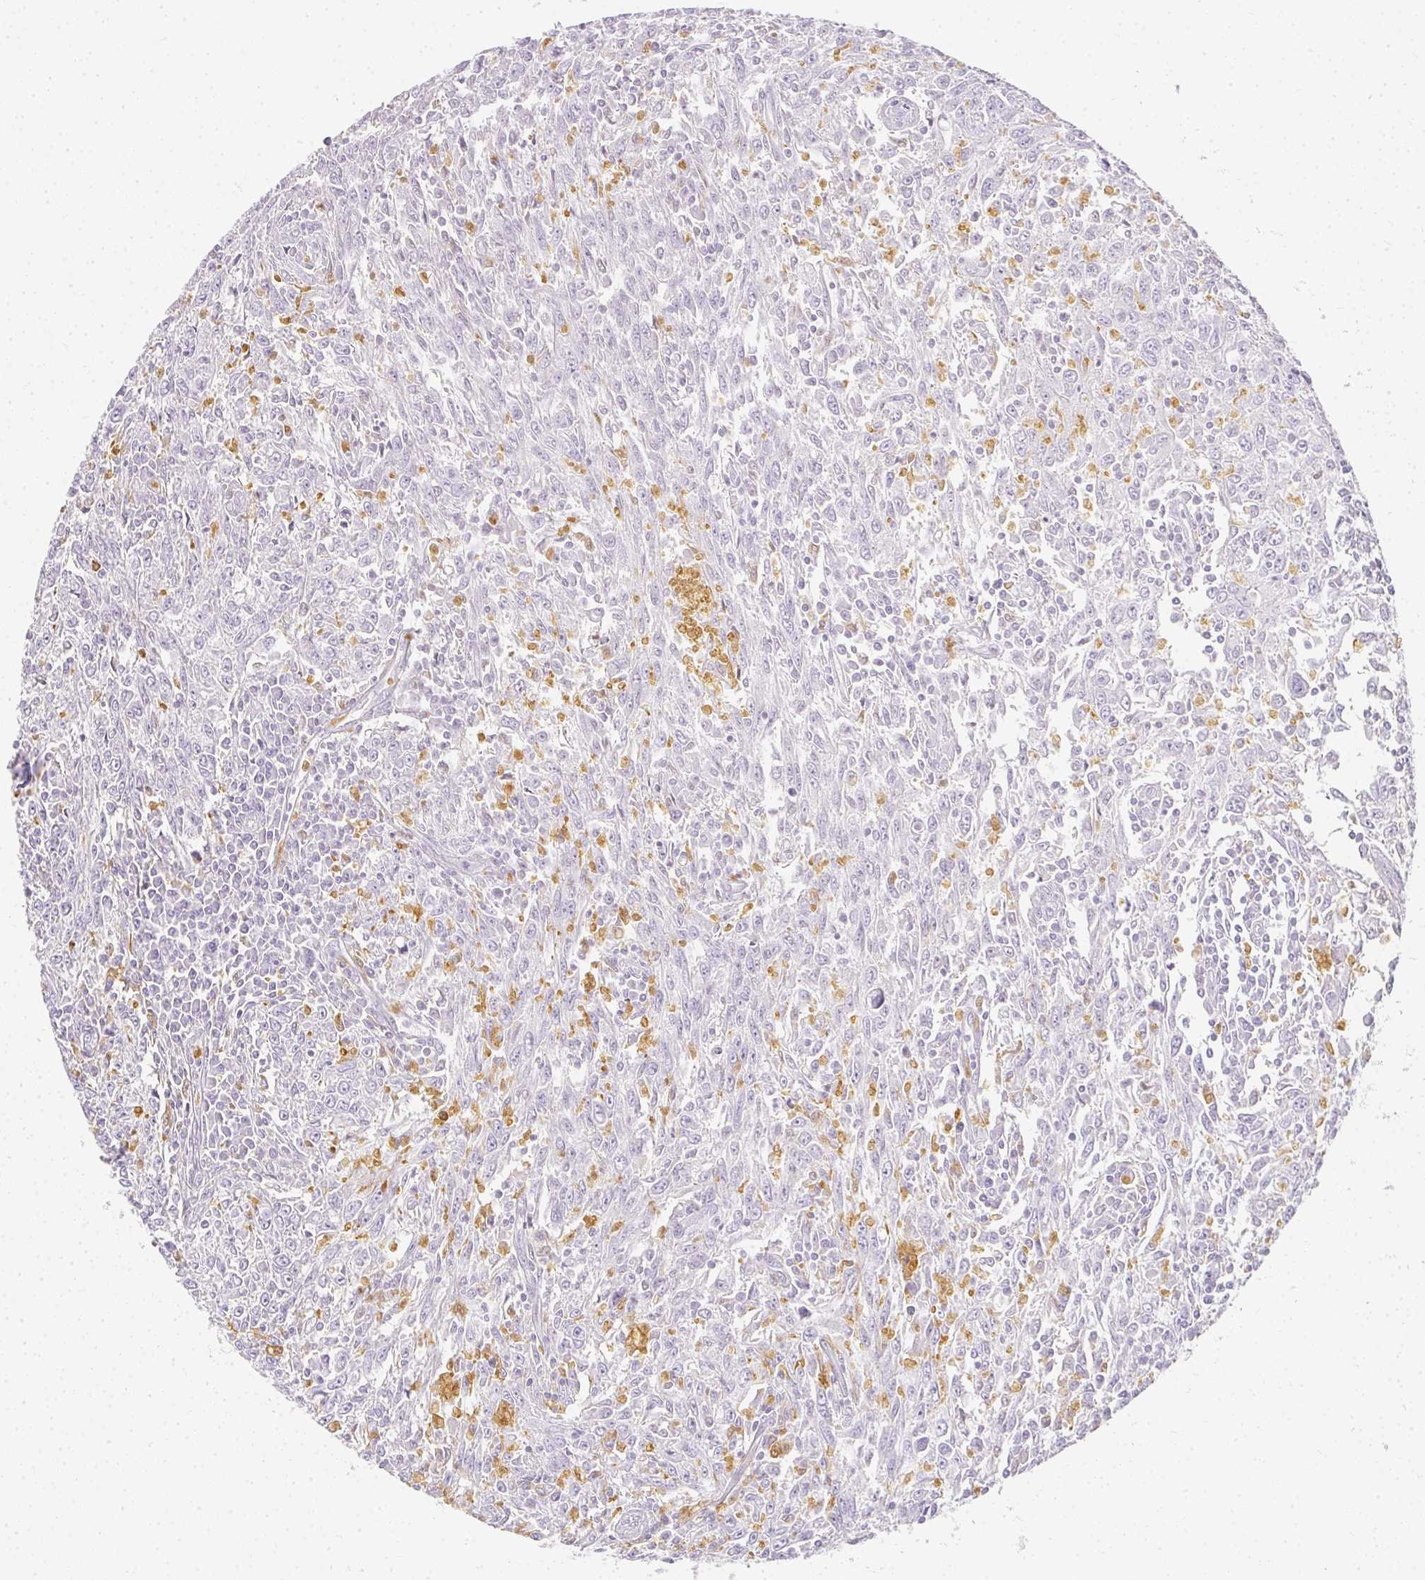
{"staining": {"intensity": "negative", "quantity": "none", "location": "none"}, "tissue": "breast cancer", "cell_type": "Tumor cells", "image_type": "cancer", "snomed": [{"axis": "morphology", "description": "Duct carcinoma"}, {"axis": "topography", "description": "Breast"}], "caption": "Immunohistochemical staining of breast cancer (infiltrating ductal carcinoma) demonstrates no significant positivity in tumor cells. The staining is performed using DAB brown chromogen with nuclei counter-stained in using hematoxylin.", "gene": "HK3", "patient": {"sex": "female", "age": 50}}